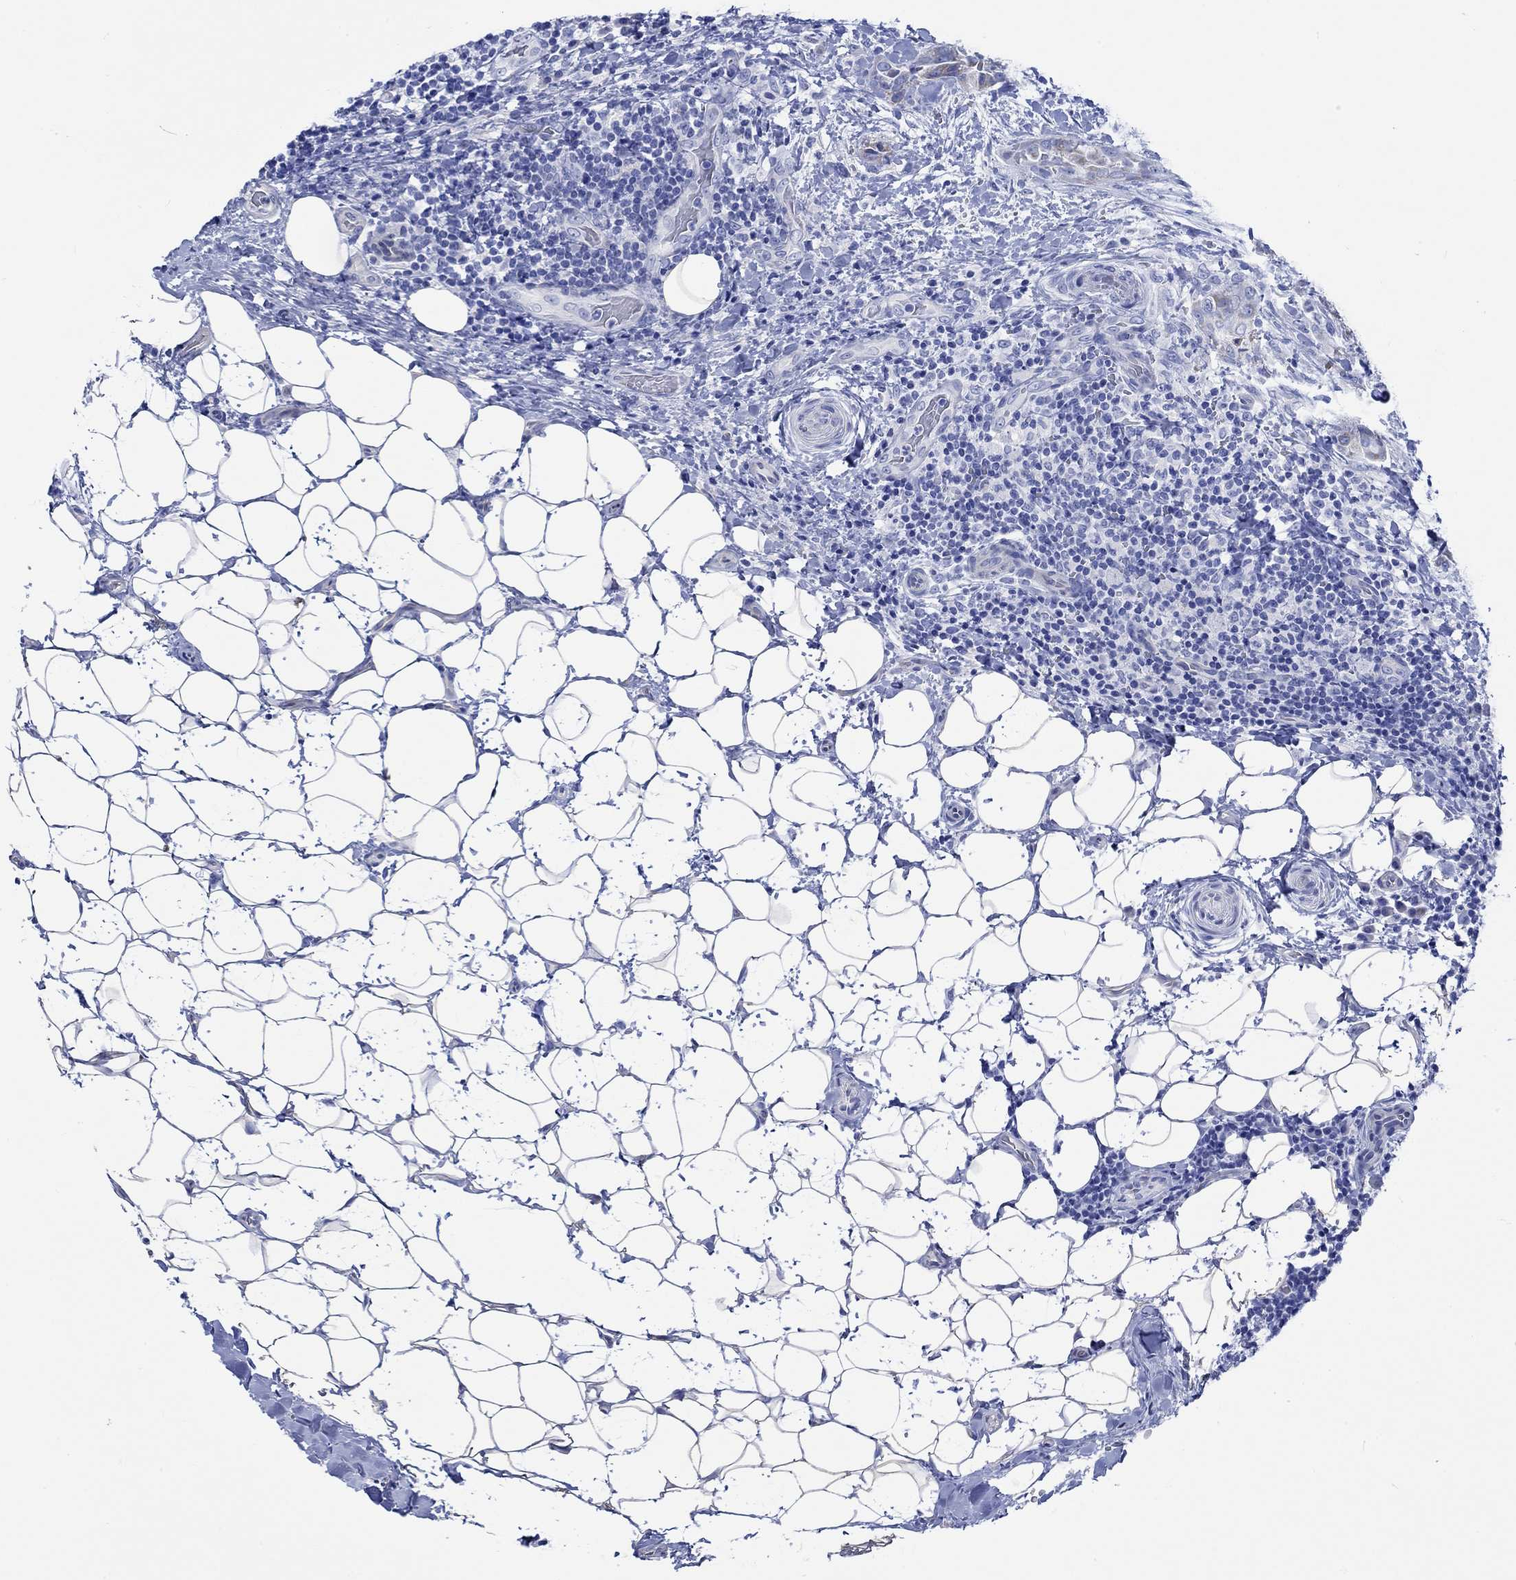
{"staining": {"intensity": "moderate", "quantity": "25%-75%", "location": "cytoplasmic/membranous"}, "tissue": "thyroid cancer", "cell_type": "Tumor cells", "image_type": "cancer", "snomed": [{"axis": "morphology", "description": "Papillary adenocarcinoma, NOS"}, {"axis": "topography", "description": "Thyroid gland"}], "caption": "Immunohistochemical staining of human thyroid papillary adenocarcinoma exhibits medium levels of moderate cytoplasmic/membranous expression in approximately 25%-75% of tumor cells.", "gene": "CPLX2", "patient": {"sex": "male", "age": 61}}